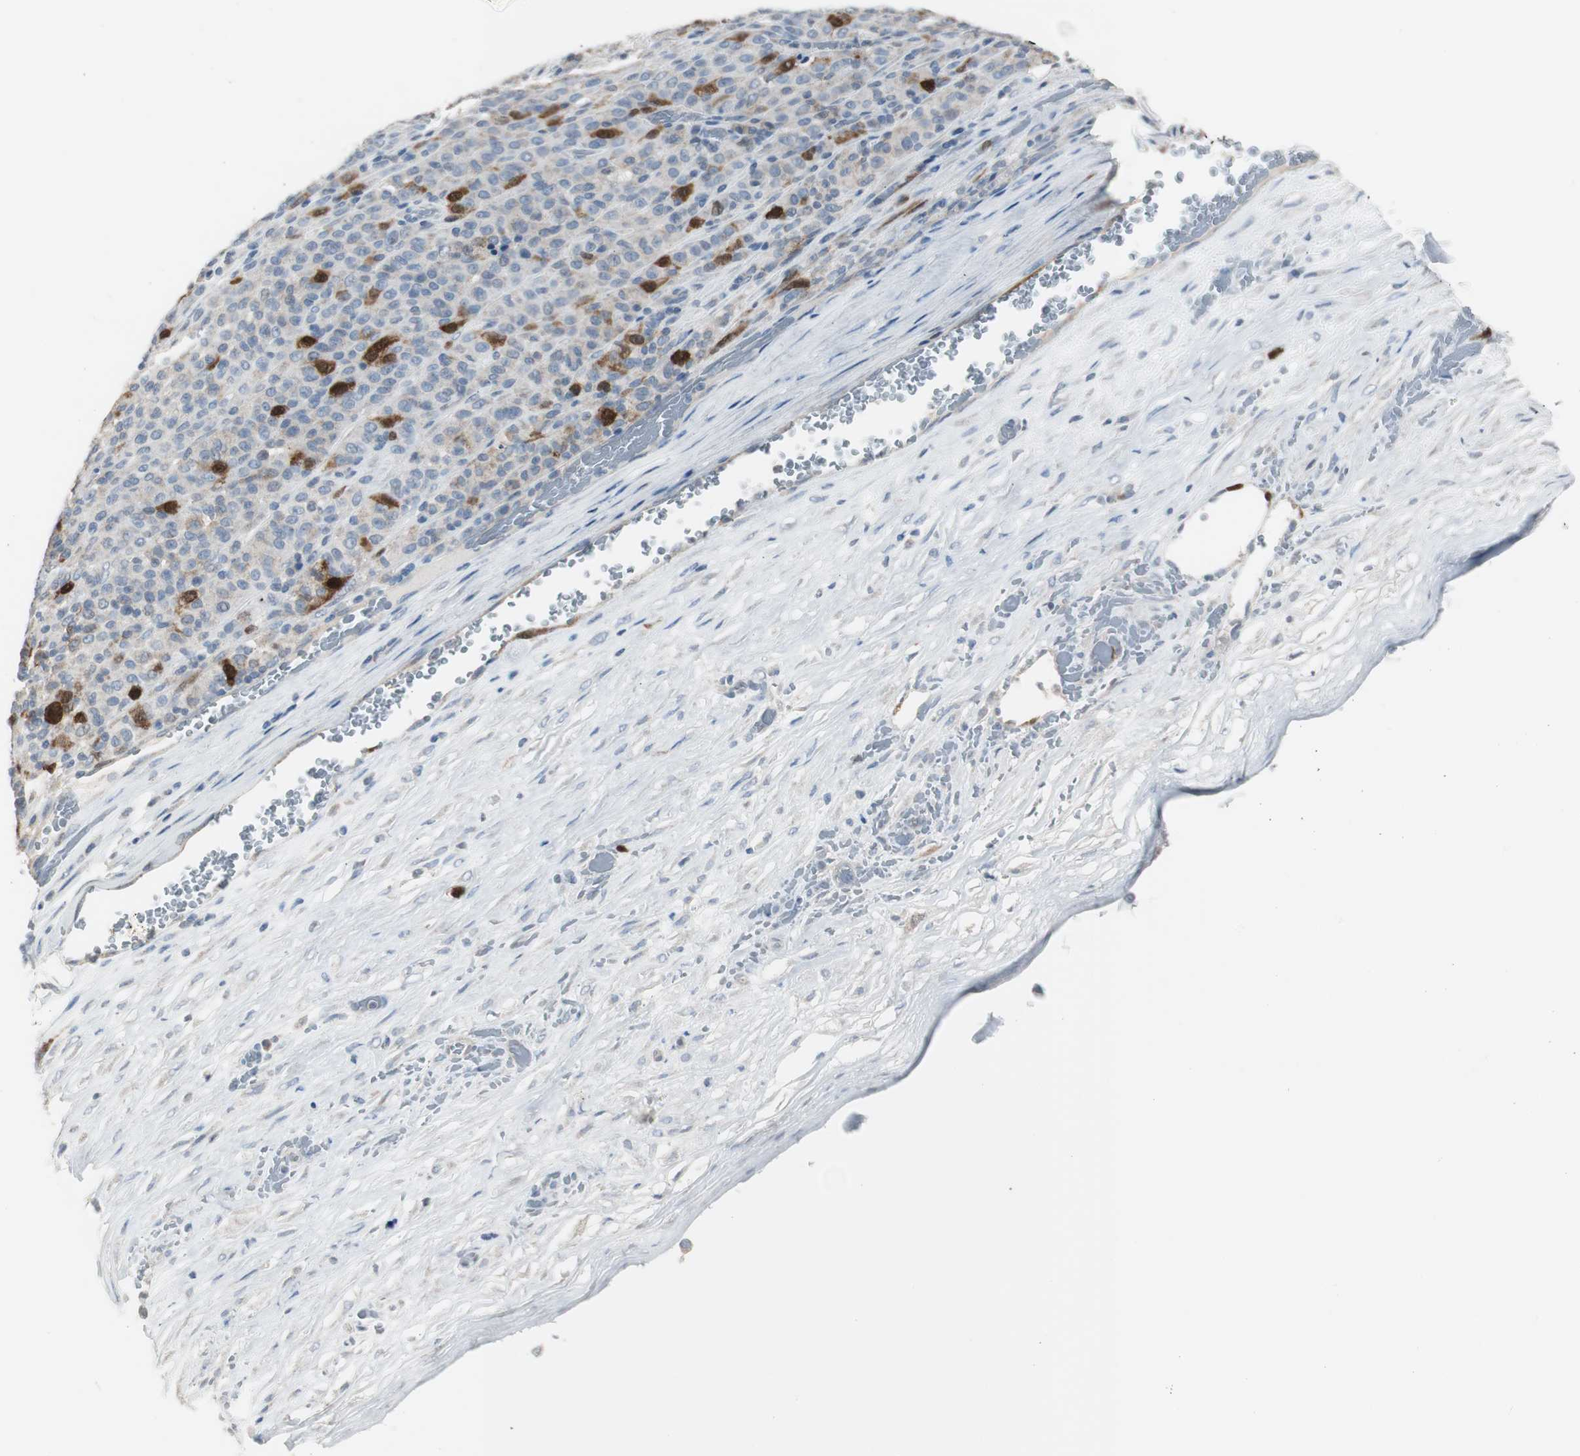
{"staining": {"intensity": "moderate", "quantity": "<25%", "location": "cytoplasmic/membranous,nuclear"}, "tissue": "melanoma", "cell_type": "Tumor cells", "image_type": "cancer", "snomed": [{"axis": "morphology", "description": "Malignant melanoma, Metastatic site"}, {"axis": "topography", "description": "Pancreas"}], "caption": "Malignant melanoma (metastatic site) stained with a protein marker demonstrates moderate staining in tumor cells.", "gene": "TK1", "patient": {"sex": "female", "age": 30}}